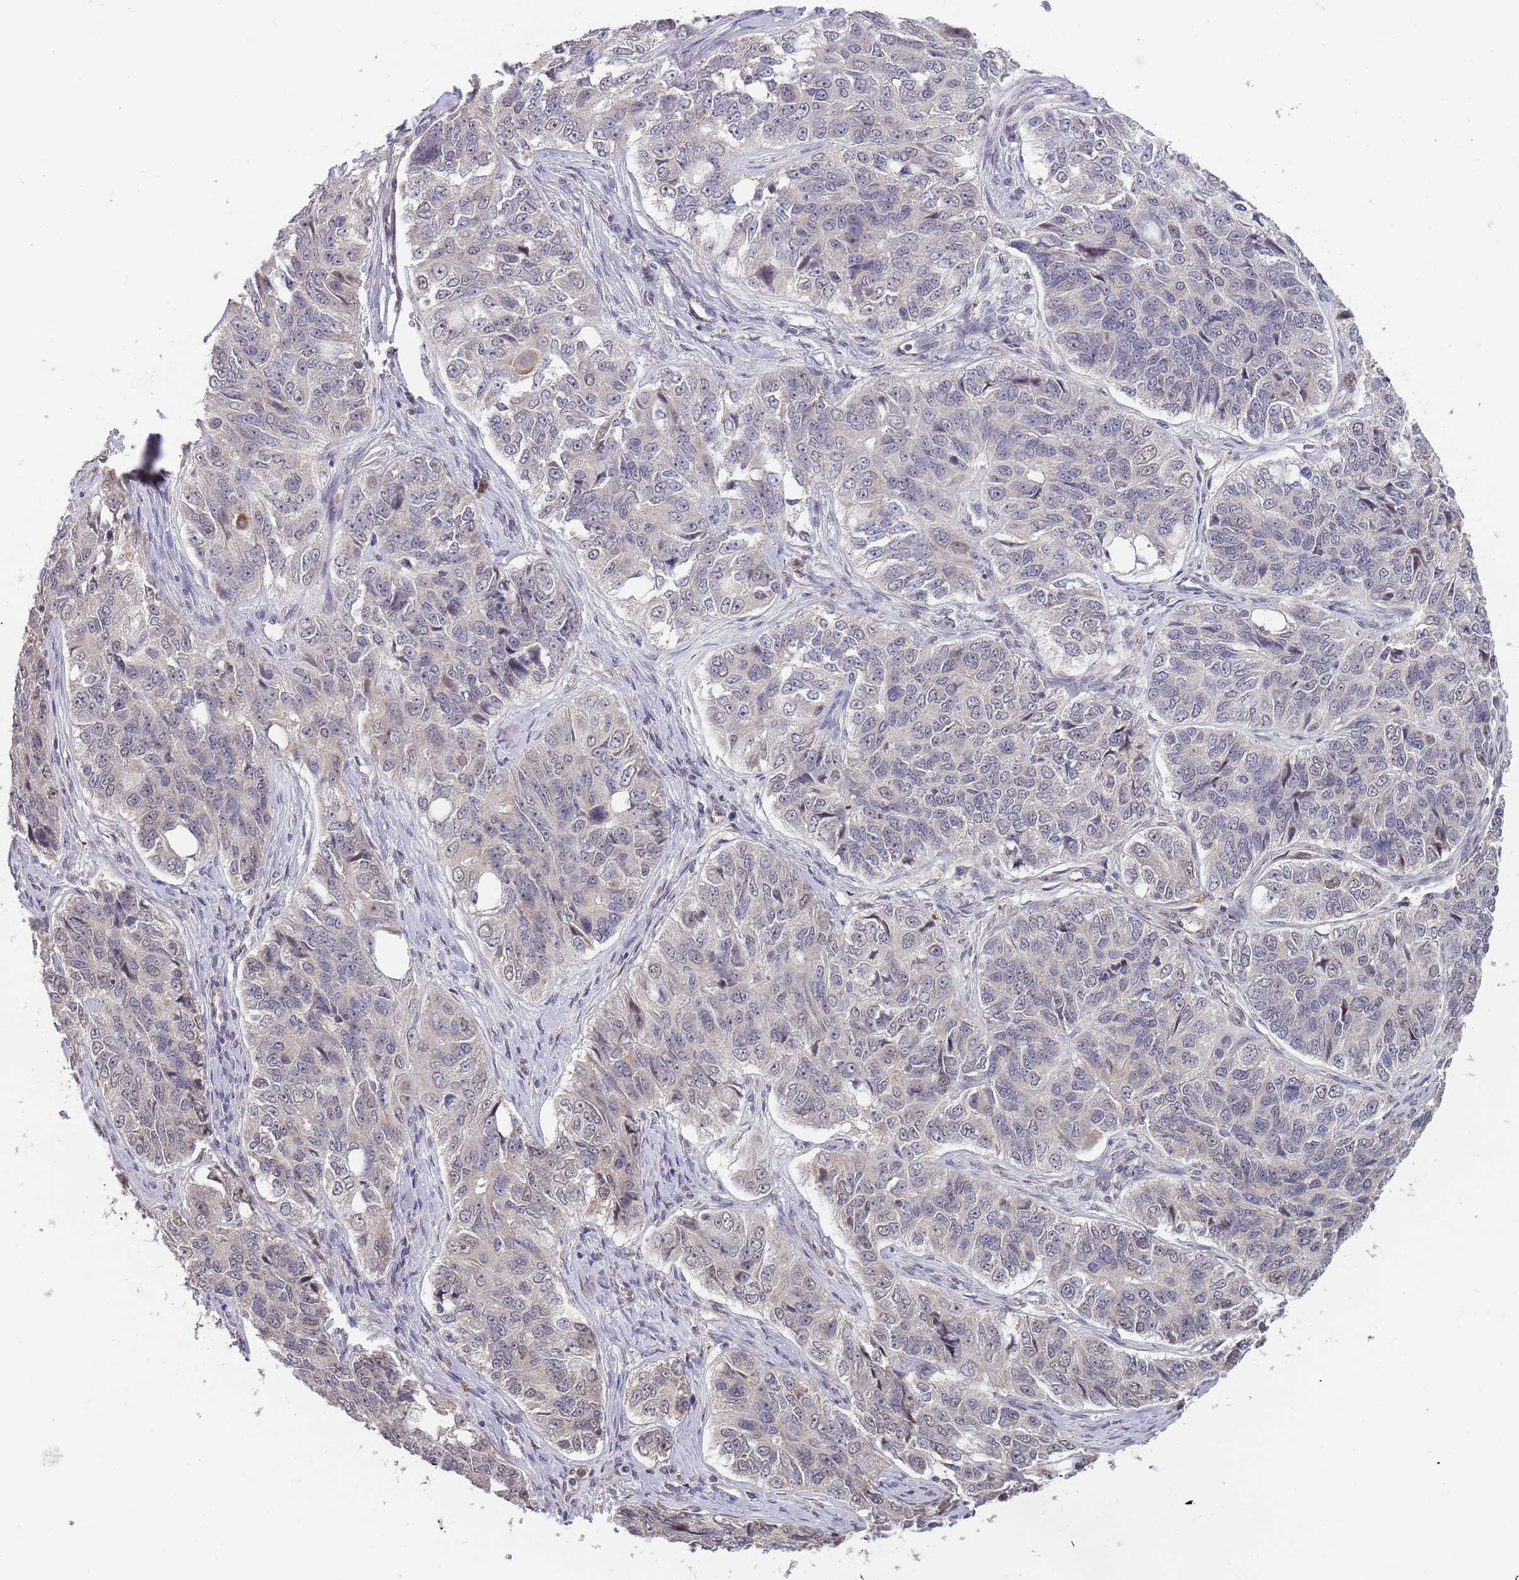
{"staining": {"intensity": "negative", "quantity": "none", "location": "none"}, "tissue": "ovarian cancer", "cell_type": "Tumor cells", "image_type": "cancer", "snomed": [{"axis": "morphology", "description": "Carcinoma, endometroid"}, {"axis": "topography", "description": "Ovary"}], "caption": "A photomicrograph of human ovarian cancer (endometroid carcinoma) is negative for staining in tumor cells.", "gene": "TMEM64", "patient": {"sex": "female", "age": 51}}